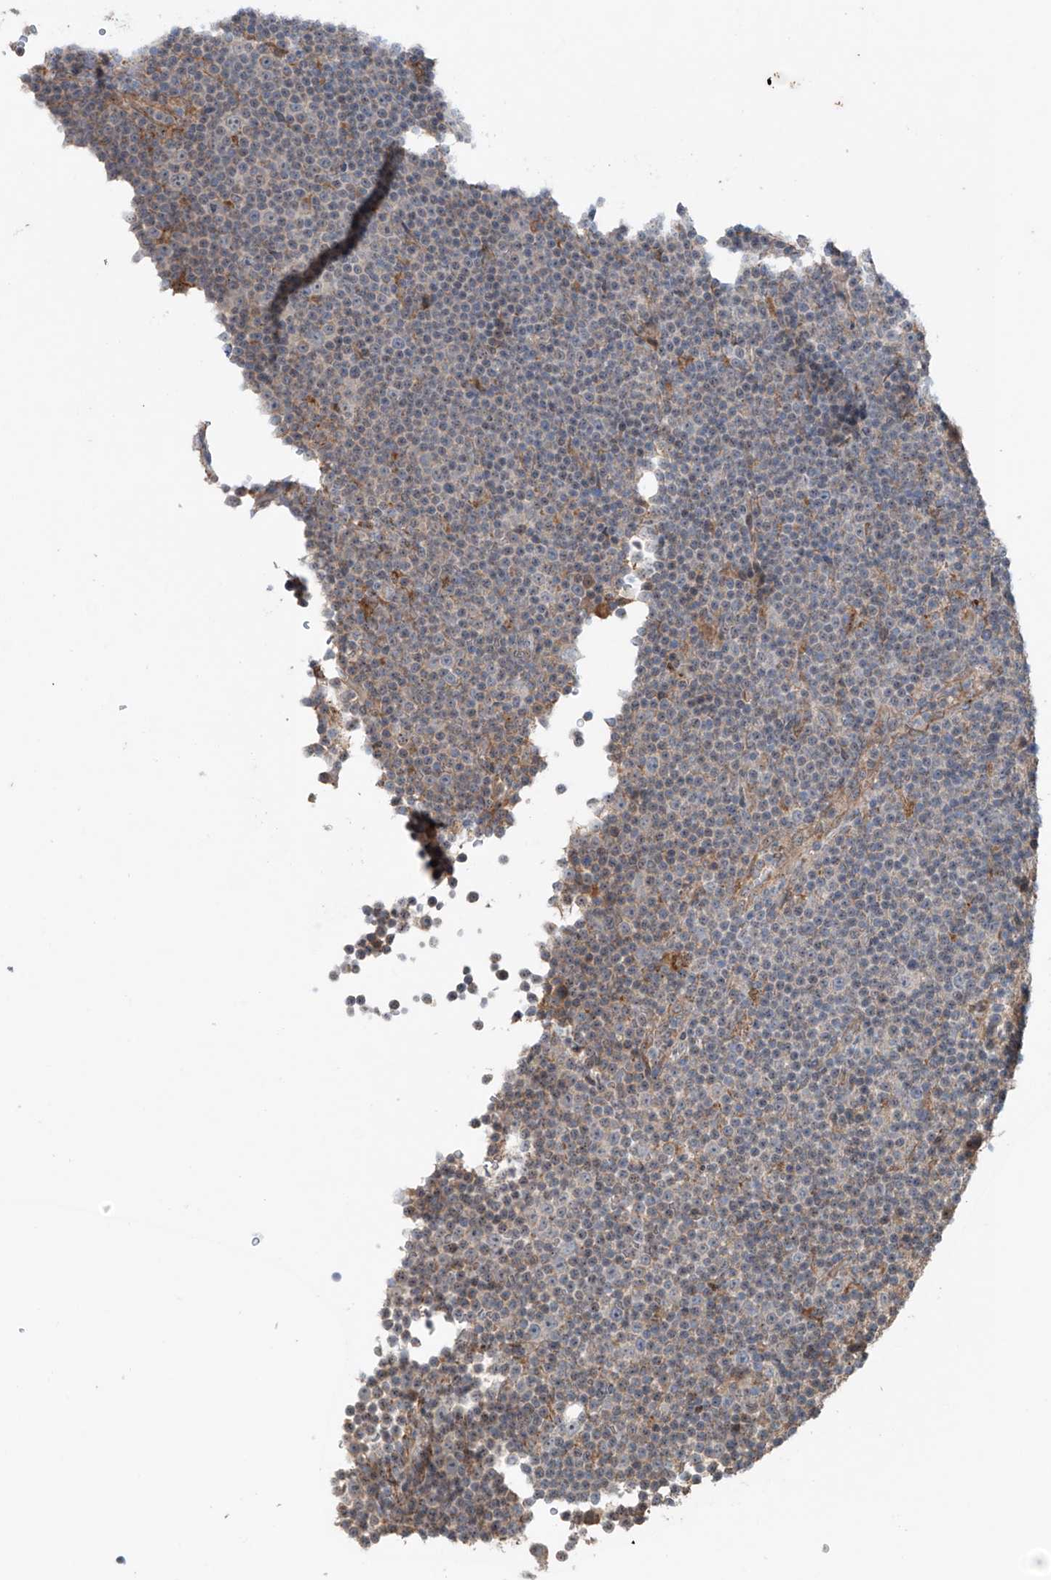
{"staining": {"intensity": "negative", "quantity": "none", "location": "none"}, "tissue": "lymphoma", "cell_type": "Tumor cells", "image_type": "cancer", "snomed": [{"axis": "morphology", "description": "Malignant lymphoma, non-Hodgkin's type, Low grade"}, {"axis": "topography", "description": "Lymph node"}], "caption": "Tumor cells are negative for protein expression in human low-grade malignant lymphoma, non-Hodgkin's type. (Stains: DAB (3,3'-diaminobenzidine) IHC with hematoxylin counter stain, Microscopy: brightfield microscopy at high magnification).", "gene": "SAMD3", "patient": {"sex": "female", "age": 67}}